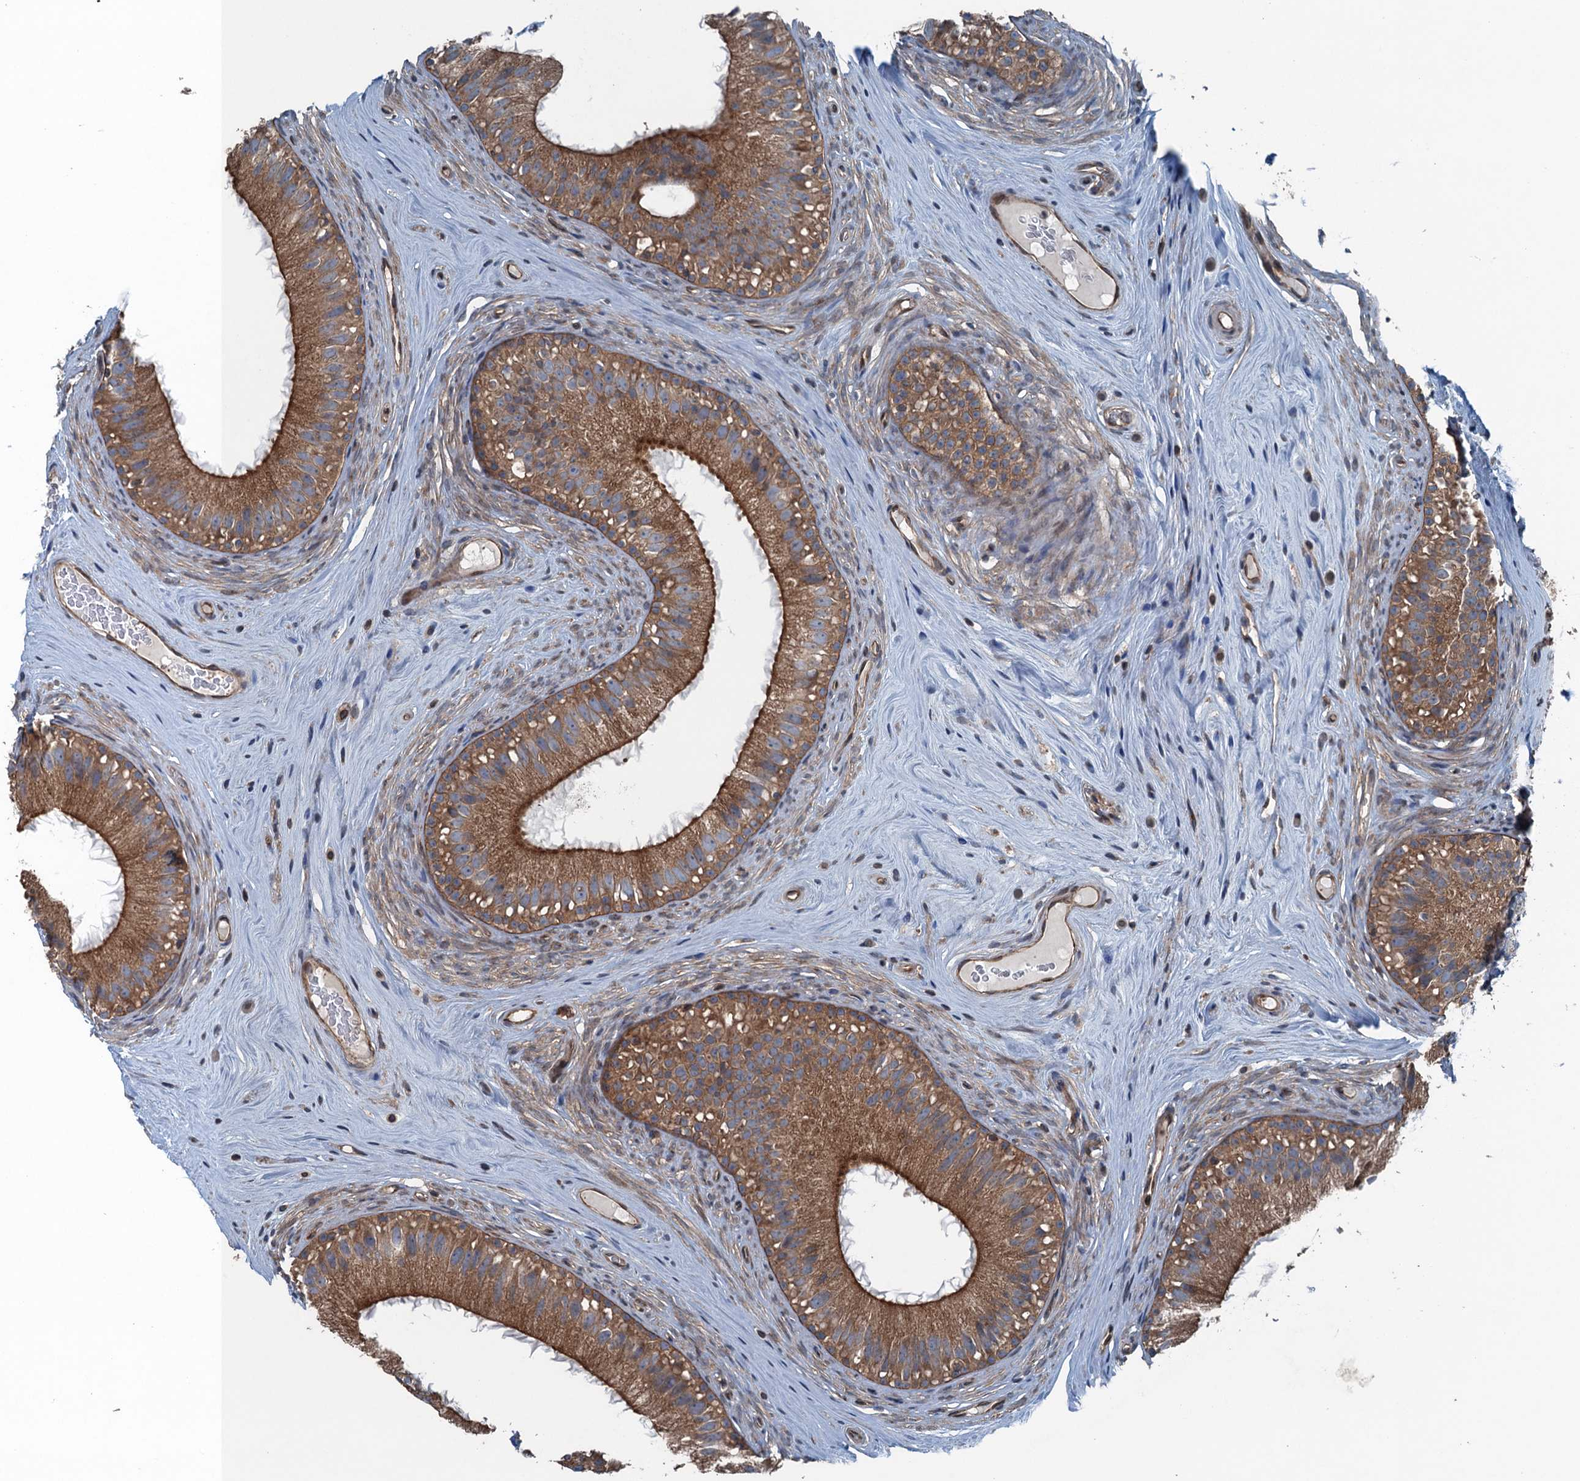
{"staining": {"intensity": "moderate", "quantity": ">75%", "location": "cytoplasmic/membranous"}, "tissue": "epididymis", "cell_type": "Glandular cells", "image_type": "normal", "snomed": [{"axis": "morphology", "description": "Normal tissue, NOS"}, {"axis": "topography", "description": "Epididymis"}], "caption": "This image reveals immunohistochemistry staining of normal epididymis, with medium moderate cytoplasmic/membranous positivity in approximately >75% of glandular cells.", "gene": "TRAPPC8", "patient": {"sex": "male", "age": 45}}